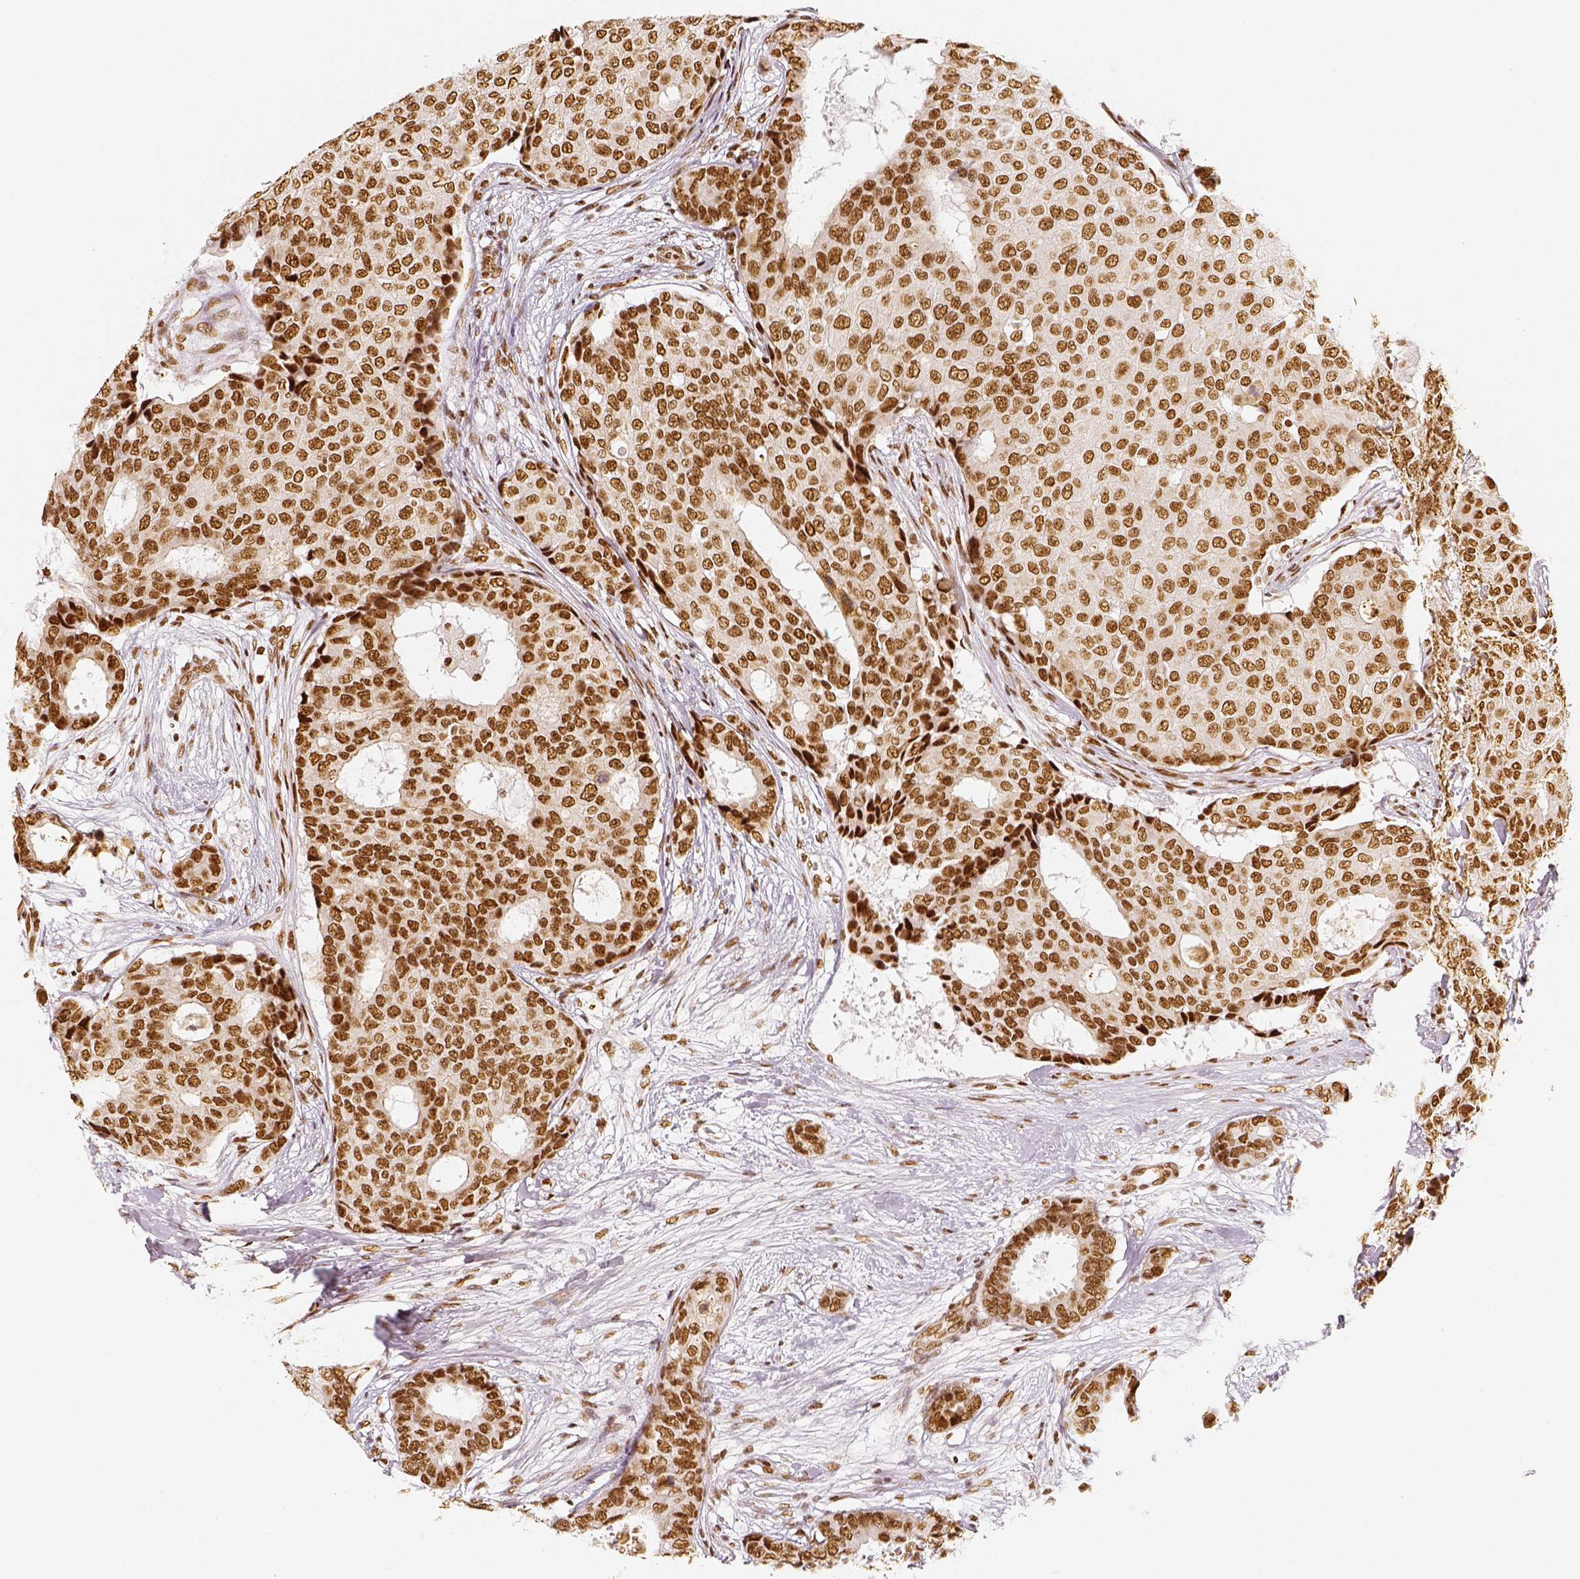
{"staining": {"intensity": "moderate", "quantity": ">75%", "location": "nuclear"}, "tissue": "breast cancer", "cell_type": "Tumor cells", "image_type": "cancer", "snomed": [{"axis": "morphology", "description": "Duct carcinoma"}, {"axis": "topography", "description": "Breast"}], "caption": "Immunohistochemical staining of breast cancer reveals moderate nuclear protein expression in approximately >75% of tumor cells.", "gene": "KDM5B", "patient": {"sex": "female", "age": 75}}